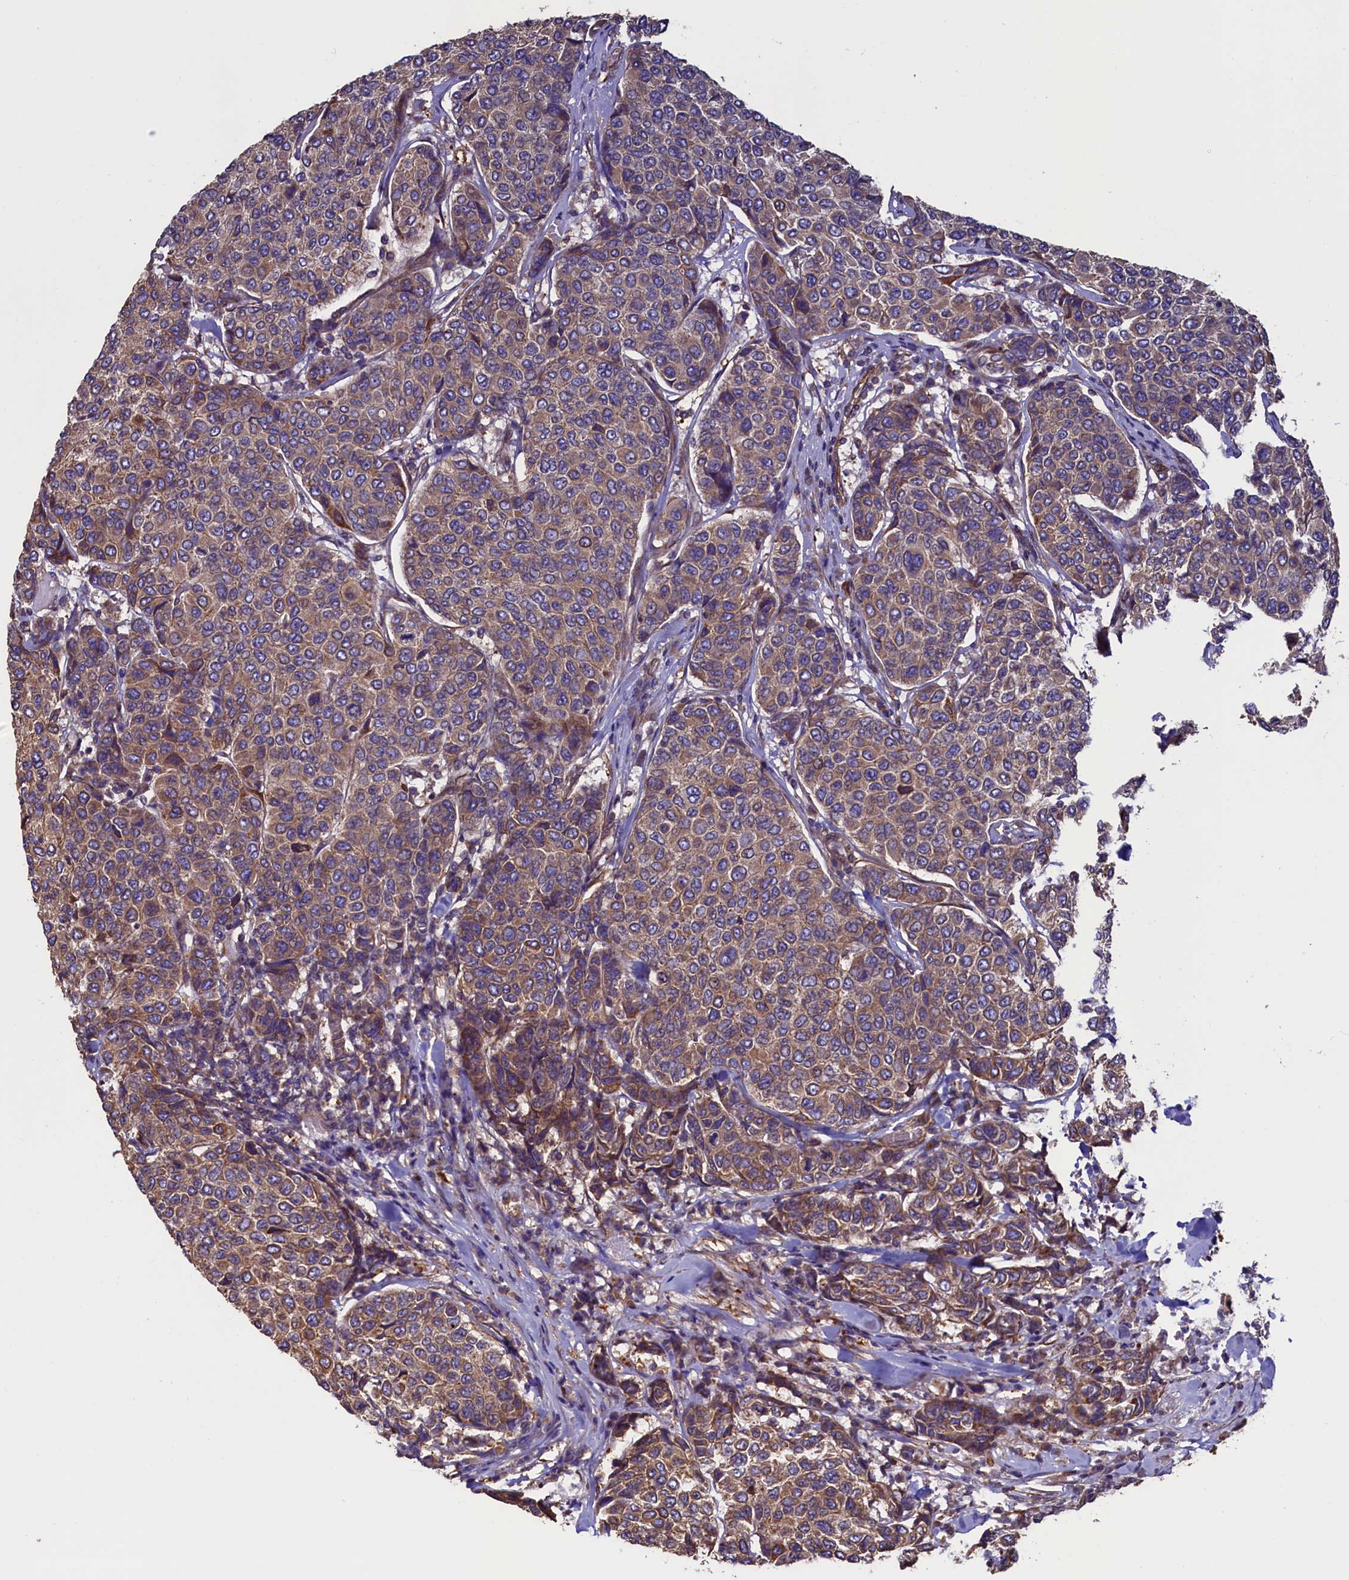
{"staining": {"intensity": "weak", "quantity": ">75%", "location": "cytoplasmic/membranous"}, "tissue": "breast cancer", "cell_type": "Tumor cells", "image_type": "cancer", "snomed": [{"axis": "morphology", "description": "Duct carcinoma"}, {"axis": "topography", "description": "Breast"}], "caption": "Human breast cancer (invasive ductal carcinoma) stained for a protein (brown) exhibits weak cytoplasmic/membranous positive expression in about >75% of tumor cells.", "gene": "ATXN2L", "patient": {"sex": "female", "age": 55}}